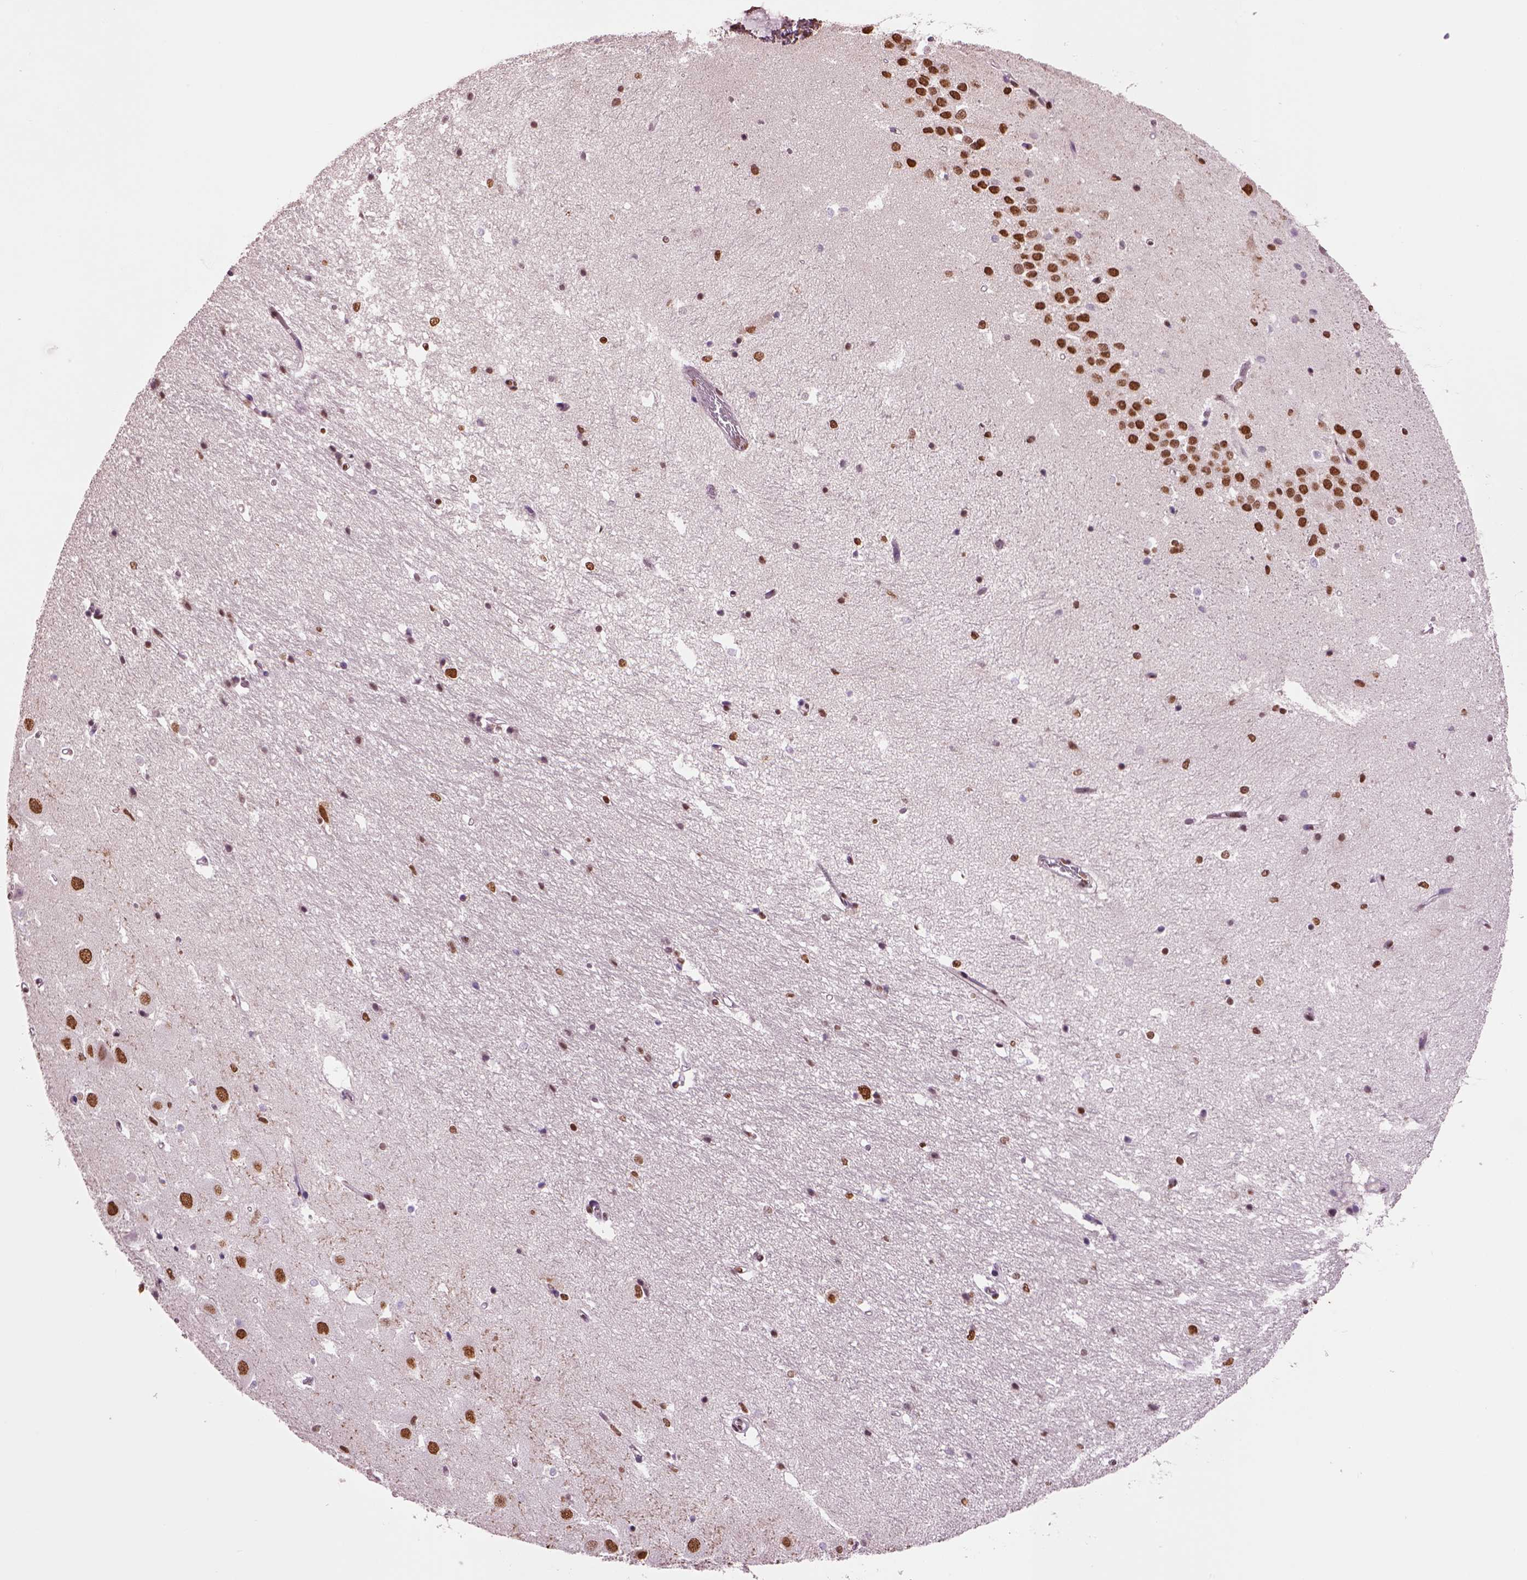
{"staining": {"intensity": "moderate", "quantity": "25%-75%", "location": "nuclear"}, "tissue": "hippocampus", "cell_type": "Glial cells", "image_type": "normal", "snomed": [{"axis": "morphology", "description": "Normal tissue, NOS"}, {"axis": "topography", "description": "Hippocampus"}], "caption": "Immunohistochemical staining of normal hippocampus demonstrates medium levels of moderate nuclear positivity in approximately 25%-75% of glial cells. (brown staining indicates protein expression, while blue staining denotes nuclei).", "gene": "DDX3X", "patient": {"sex": "male", "age": 44}}